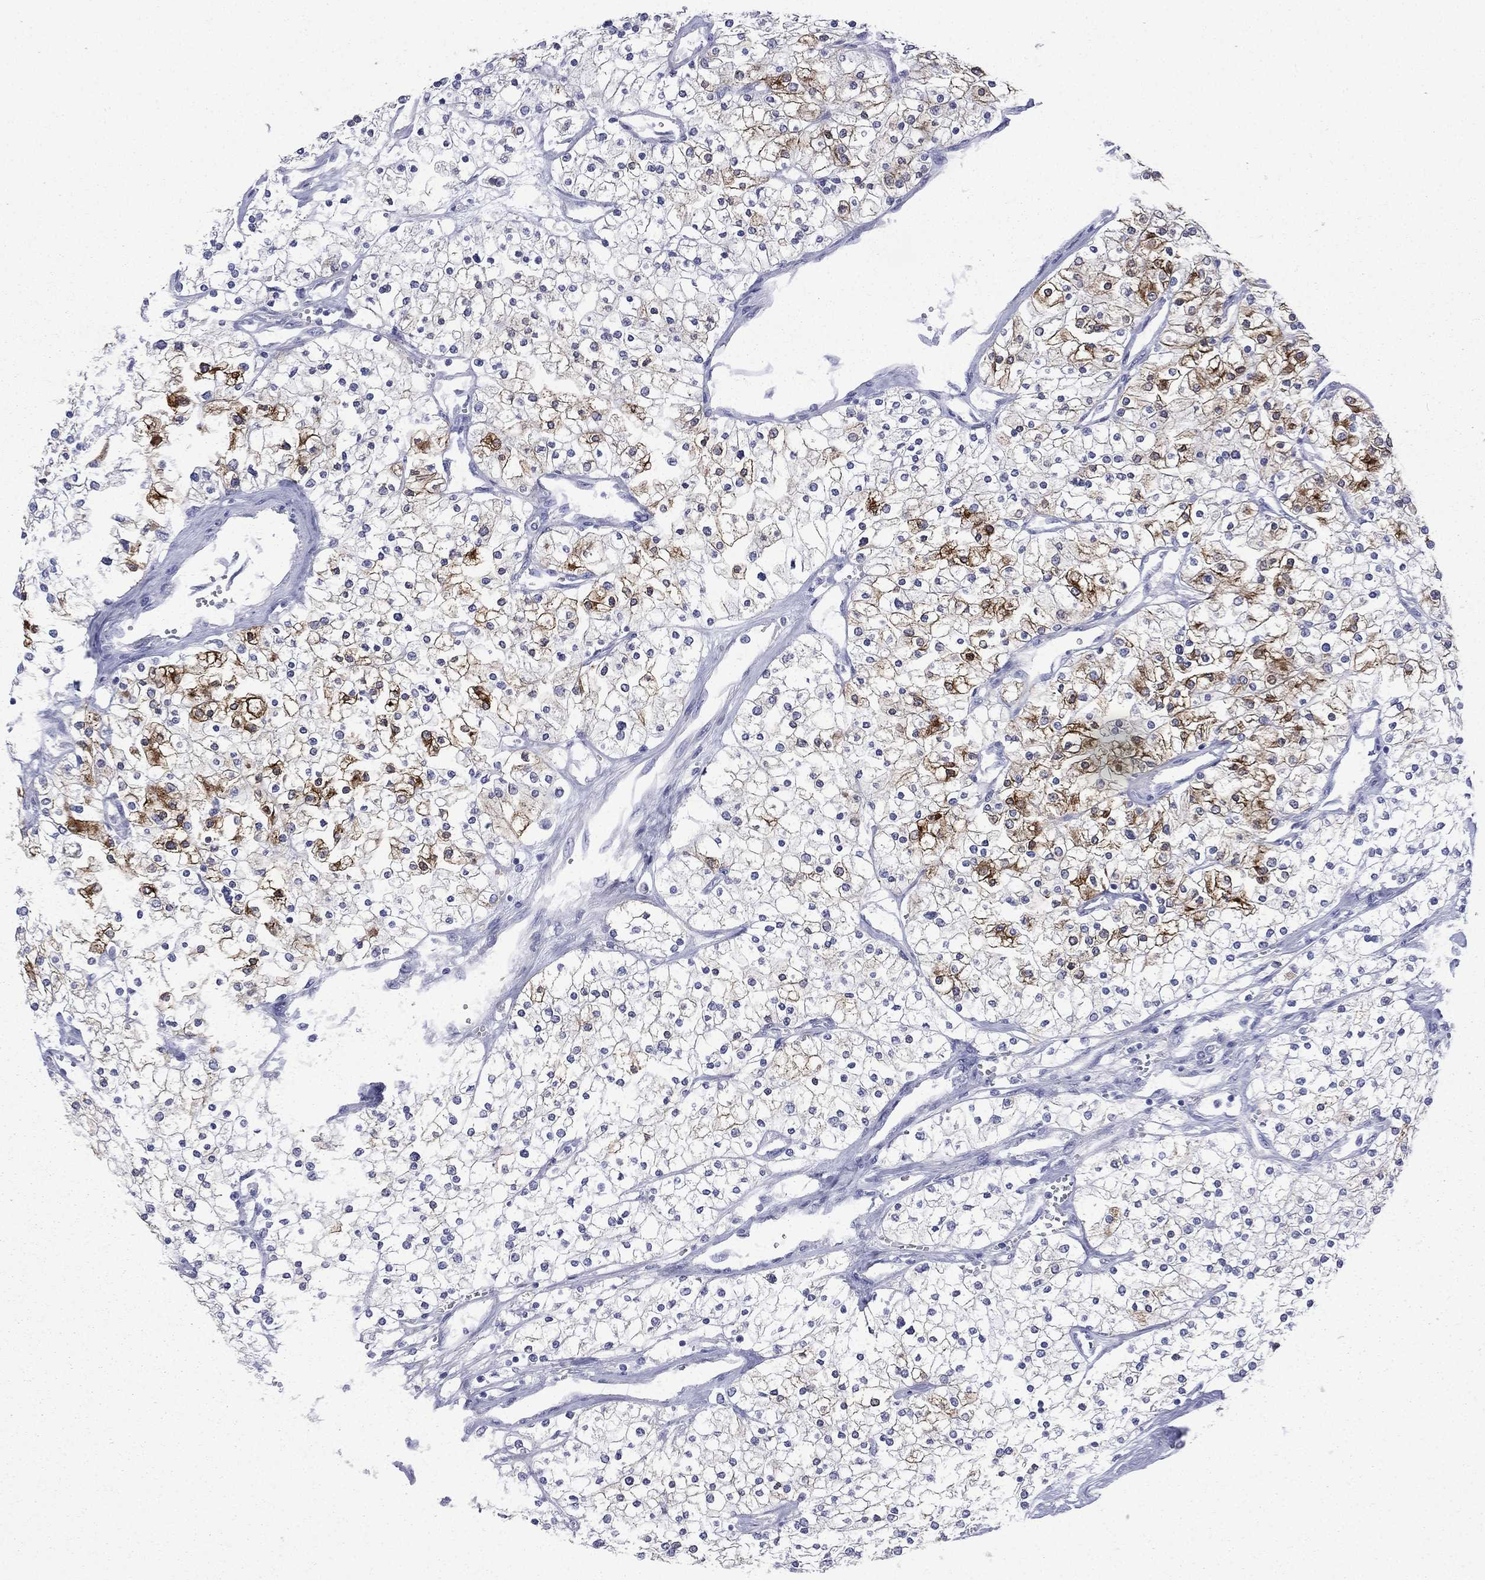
{"staining": {"intensity": "strong", "quantity": "<25%", "location": "cytoplasmic/membranous"}, "tissue": "renal cancer", "cell_type": "Tumor cells", "image_type": "cancer", "snomed": [{"axis": "morphology", "description": "Adenocarcinoma, NOS"}, {"axis": "topography", "description": "Kidney"}], "caption": "Human renal adenocarcinoma stained with a brown dye demonstrates strong cytoplasmic/membranous positive staining in about <25% of tumor cells.", "gene": "CES2", "patient": {"sex": "male", "age": 80}}